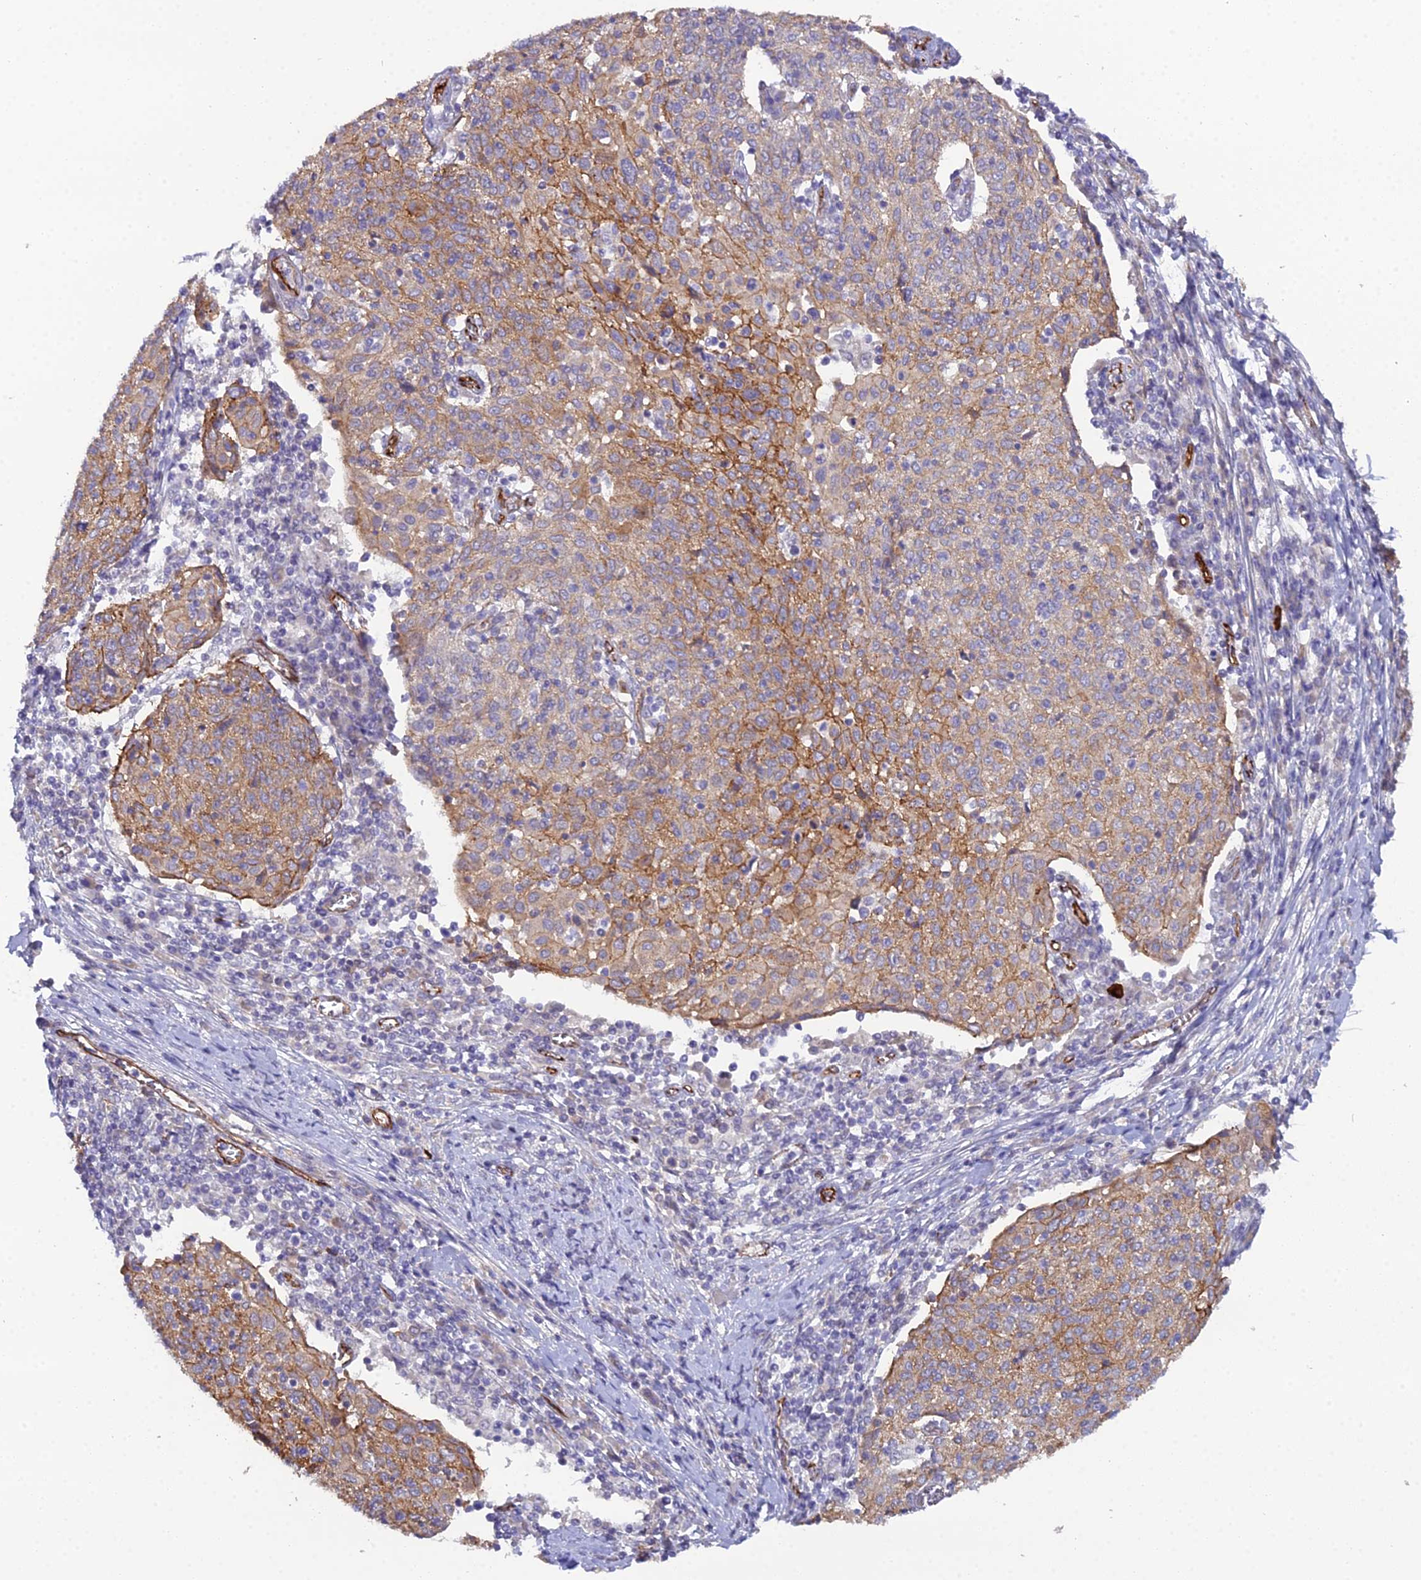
{"staining": {"intensity": "moderate", "quantity": "25%-75%", "location": "cytoplasmic/membranous"}, "tissue": "cervical cancer", "cell_type": "Tumor cells", "image_type": "cancer", "snomed": [{"axis": "morphology", "description": "Squamous cell carcinoma, NOS"}, {"axis": "topography", "description": "Cervix"}], "caption": "High-magnification brightfield microscopy of cervical cancer (squamous cell carcinoma) stained with DAB (3,3'-diaminobenzidine) (brown) and counterstained with hematoxylin (blue). tumor cells exhibit moderate cytoplasmic/membranous expression is present in about25%-75% of cells.", "gene": "CFAP47", "patient": {"sex": "female", "age": 52}}